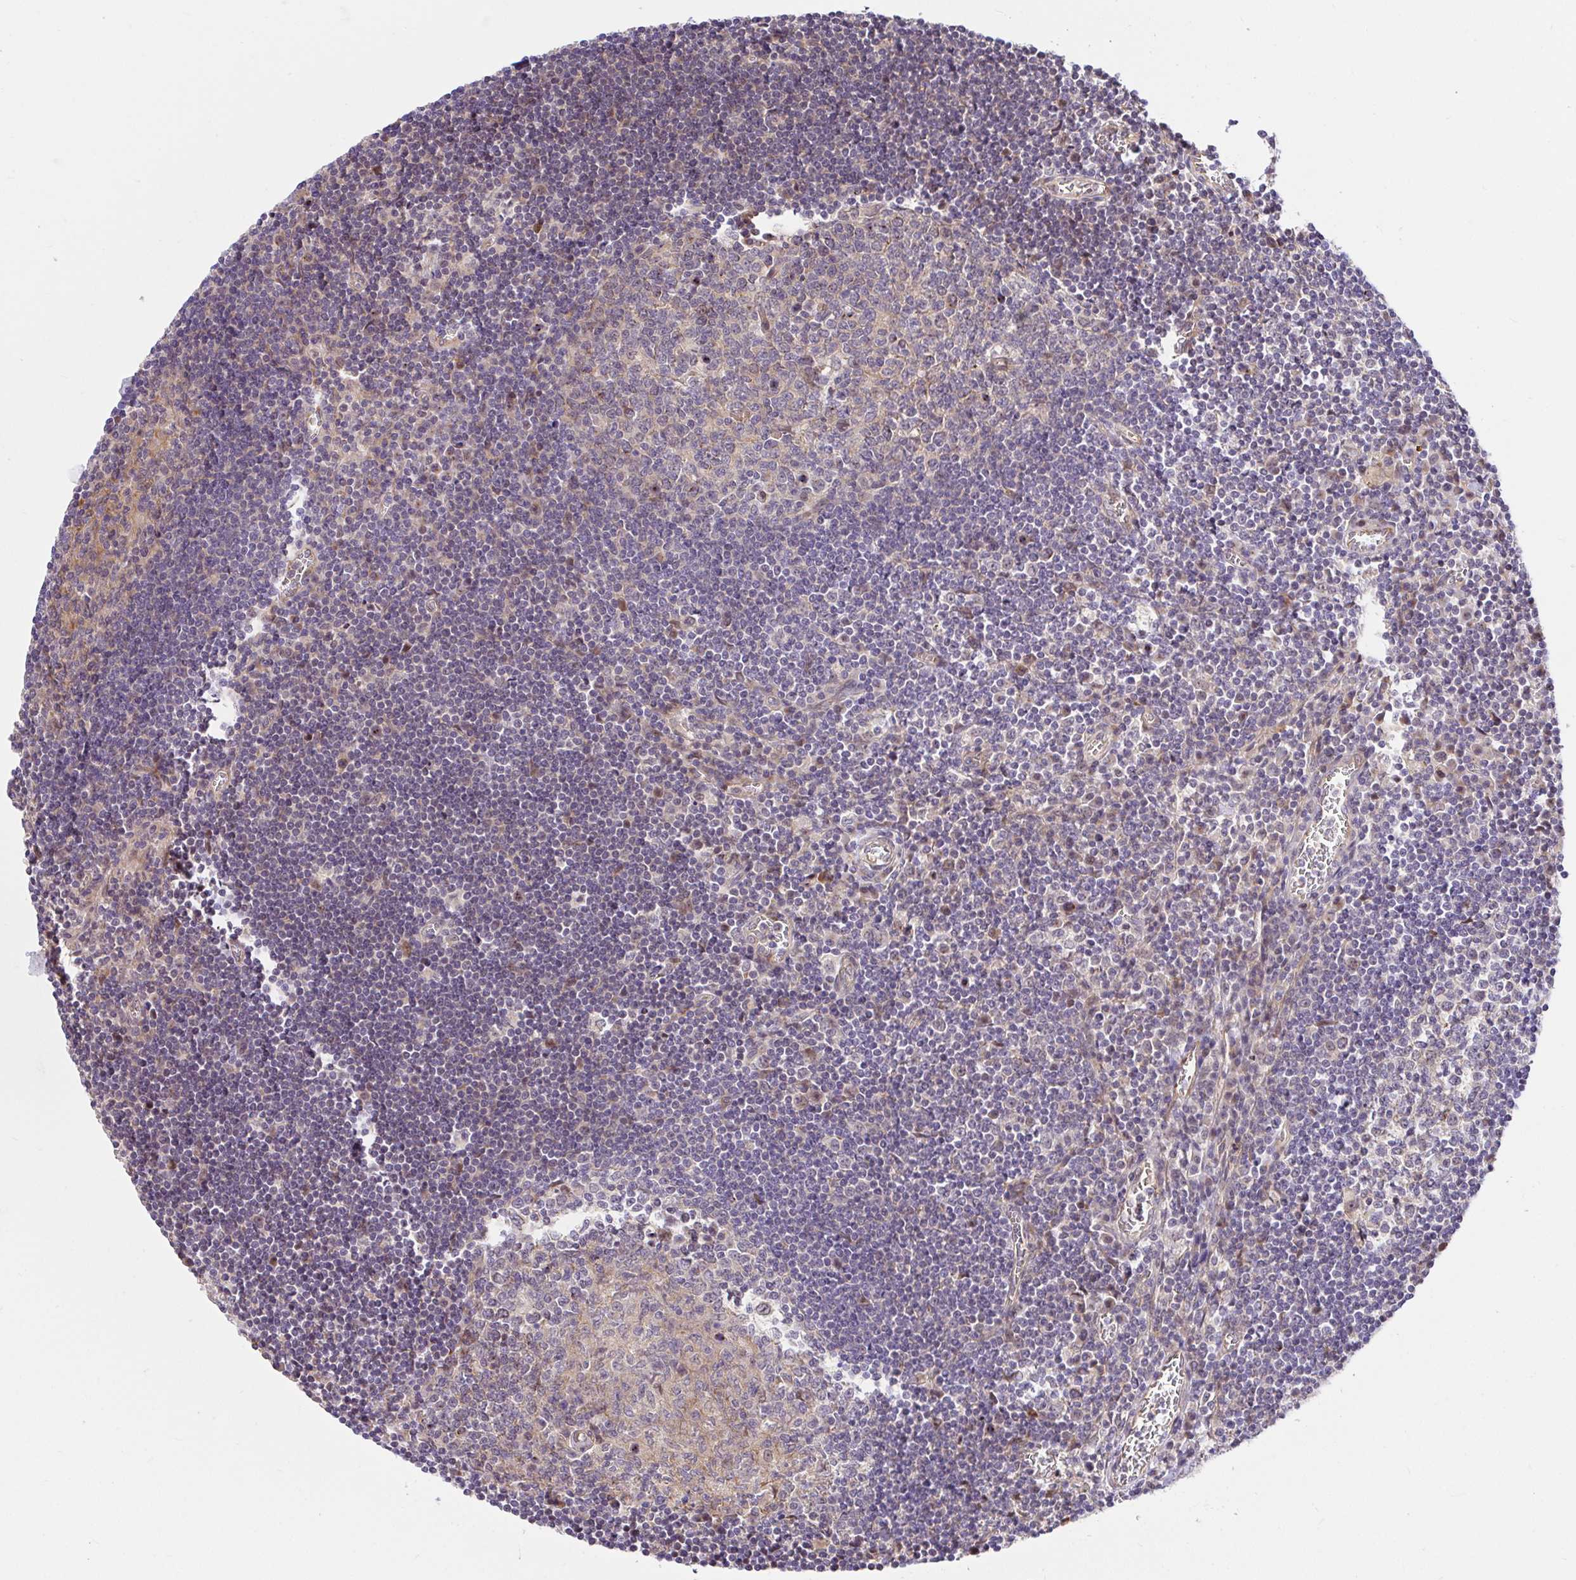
{"staining": {"intensity": "weak", "quantity": "<25%", "location": "cytoplasmic/membranous"}, "tissue": "lymph node", "cell_type": "Germinal center cells", "image_type": "normal", "snomed": [{"axis": "morphology", "description": "Normal tissue, NOS"}, {"axis": "topography", "description": "Lymph node"}], "caption": "There is no significant expression in germinal center cells of lymph node. (Stains: DAB (3,3'-diaminobenzidine) immunohistochemistry (IHC) with hematoxylin counter stain, Microscopy: brightfield microscopy at high magnification).", "gene": "TRIM55", "patient": {"sex": "male", "age": 67}}